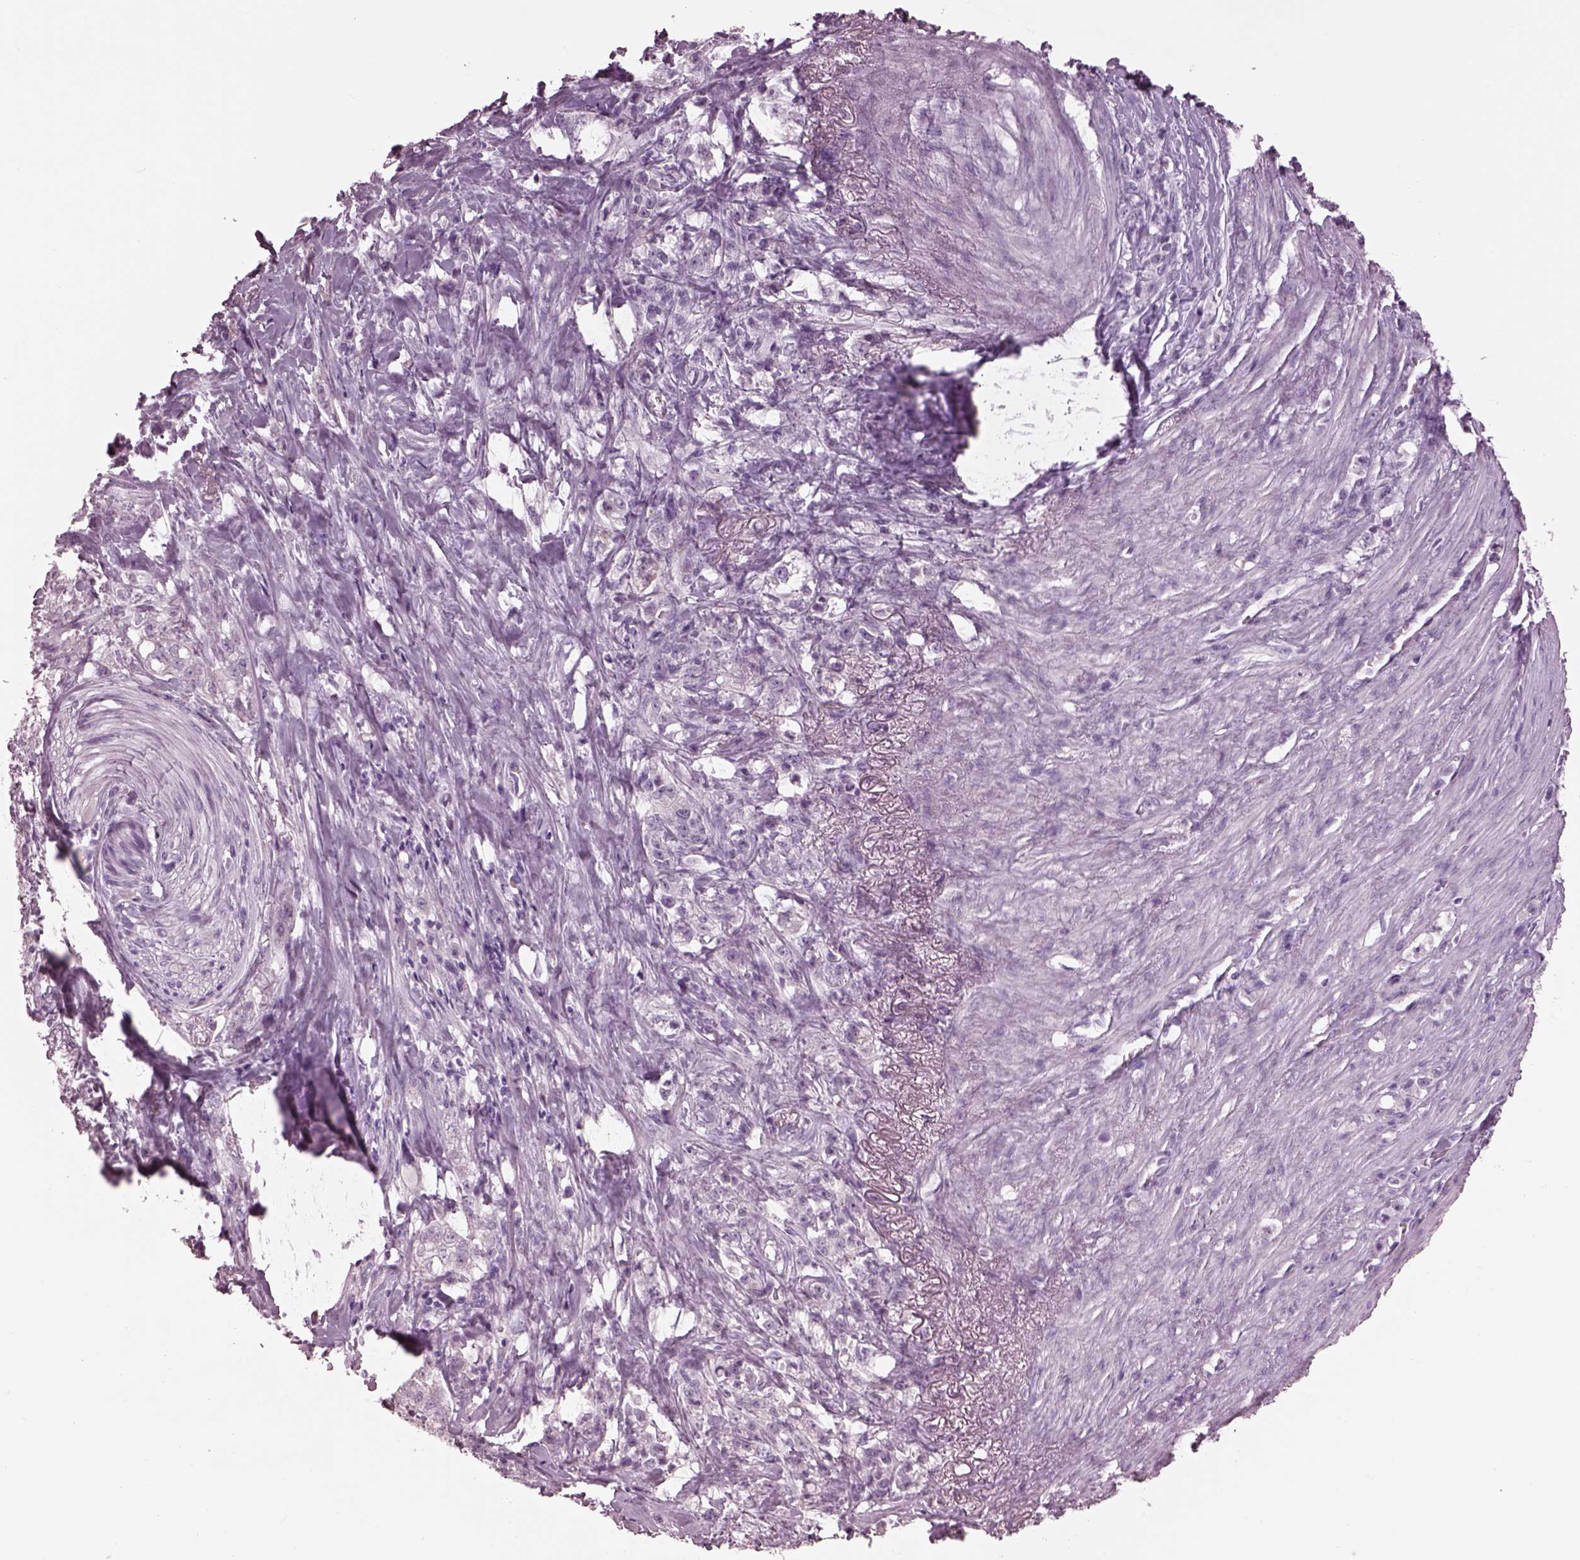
{"staining": {"intensity": "negative", "quantity": "none", "location": "none"}, "tissue": "stomach cancer", "cell_type": "Tumor cells", "image_type": "cancer", "snomed": [{"axis": "morphology", "description": "Adenocarcinoma, NOS"}, {"axis": "topography", "description": "Stomach, lower"}], "caption": "A photomicrograph of adenocarcinoma (stomach) stained for a protein exhibits no brown staining in tumor cells.", "gene": "CYLC1", "patient": {"sex": "male", "age": 88}}